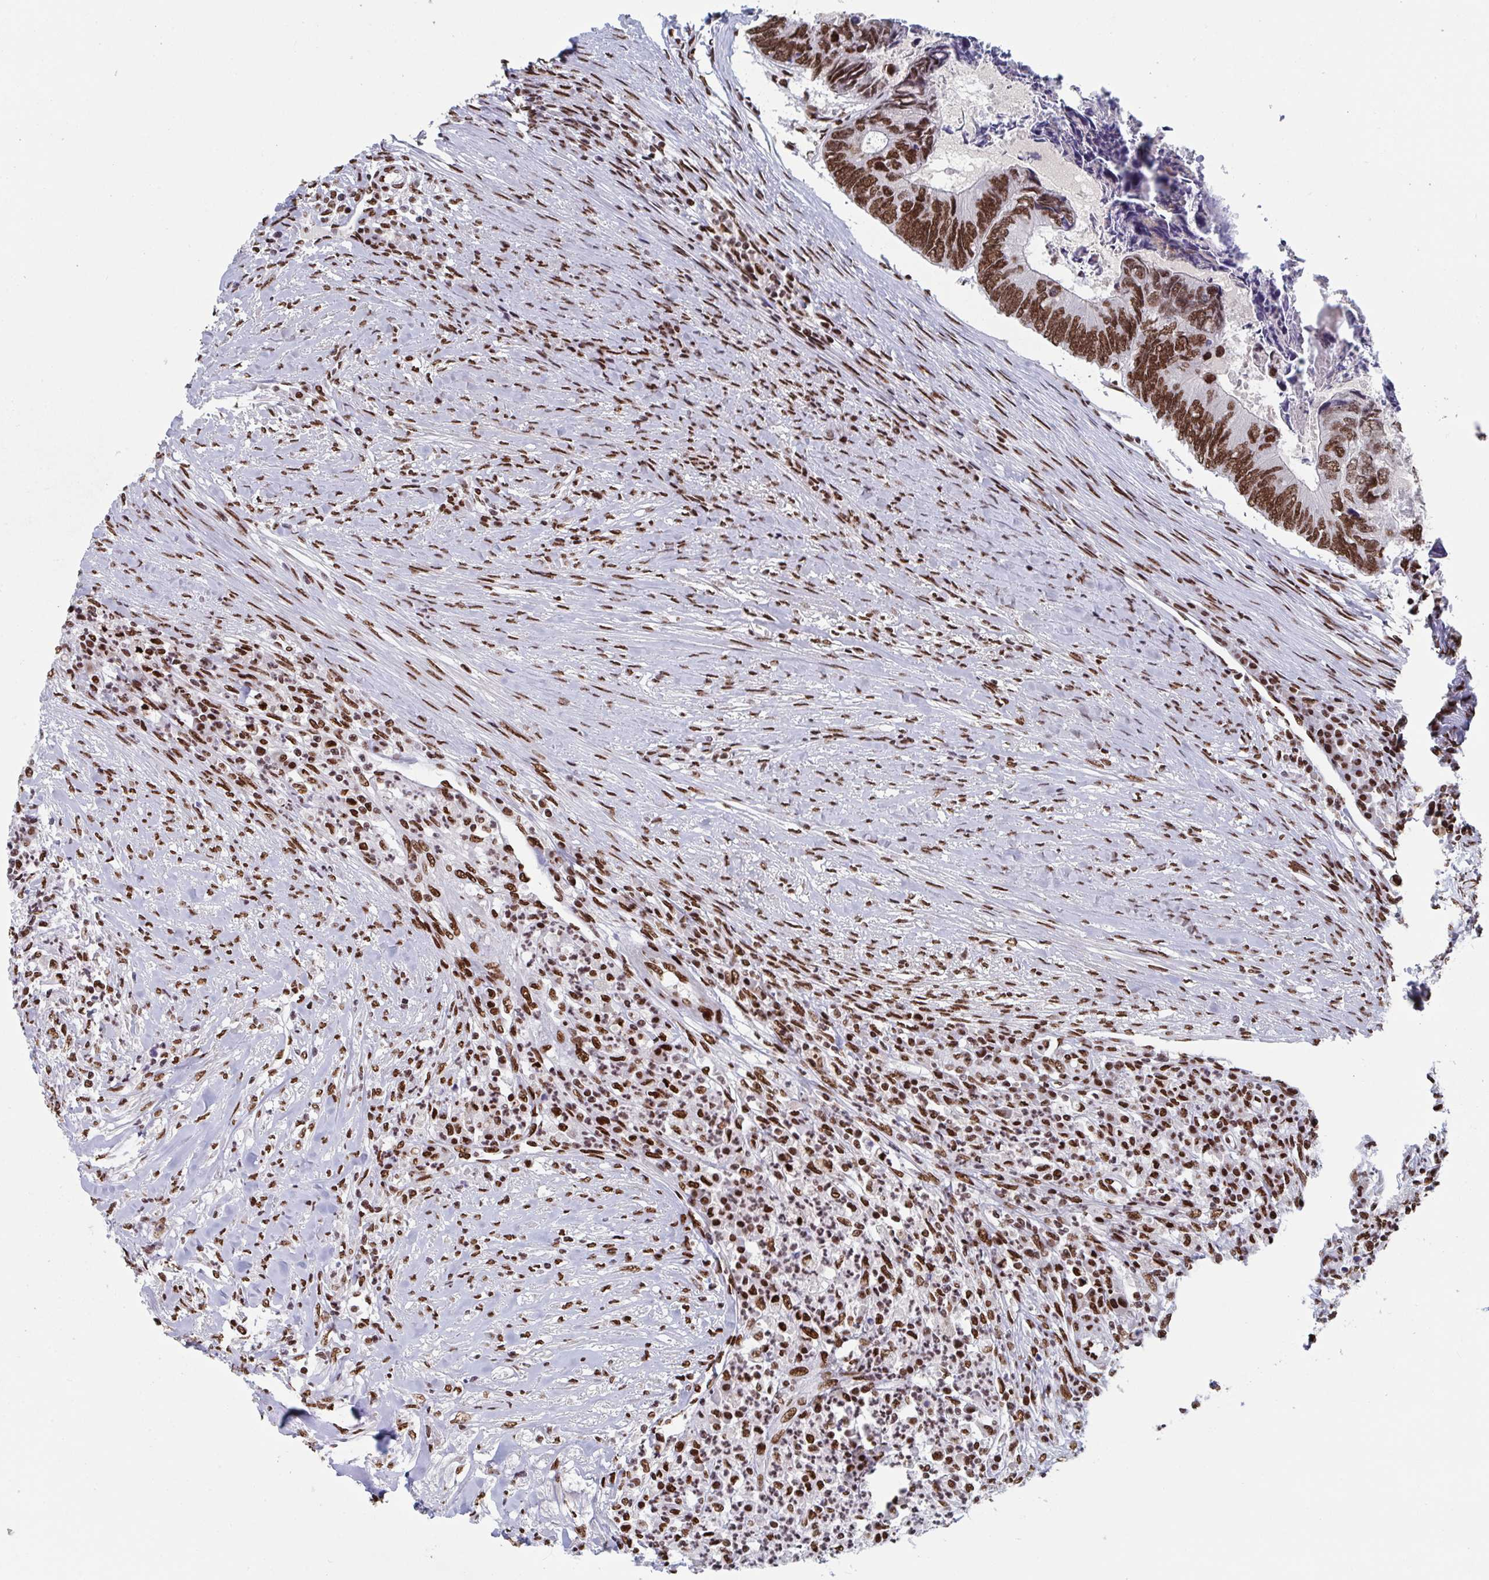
{"staining": {"intensity": "strong", "quantity": ">75%", "location": "nuclear"}, "tissue": "colorectal cancer", "cell_type": "Tumor cells", "image_type": "cancer", "snomed": [{"axis": "morphology", "description": "Adenocarcinoma, NOS"}, {"axis": "topography", "description": "Colon"}], "caption": "Immunohistochemical staining of human colorectal adenocarcinoma reveals strong nuclear protein staining in about >75% of tumor cells.", "gene": "ZNF607", "patient": {"sex": "female", "age": 67}}